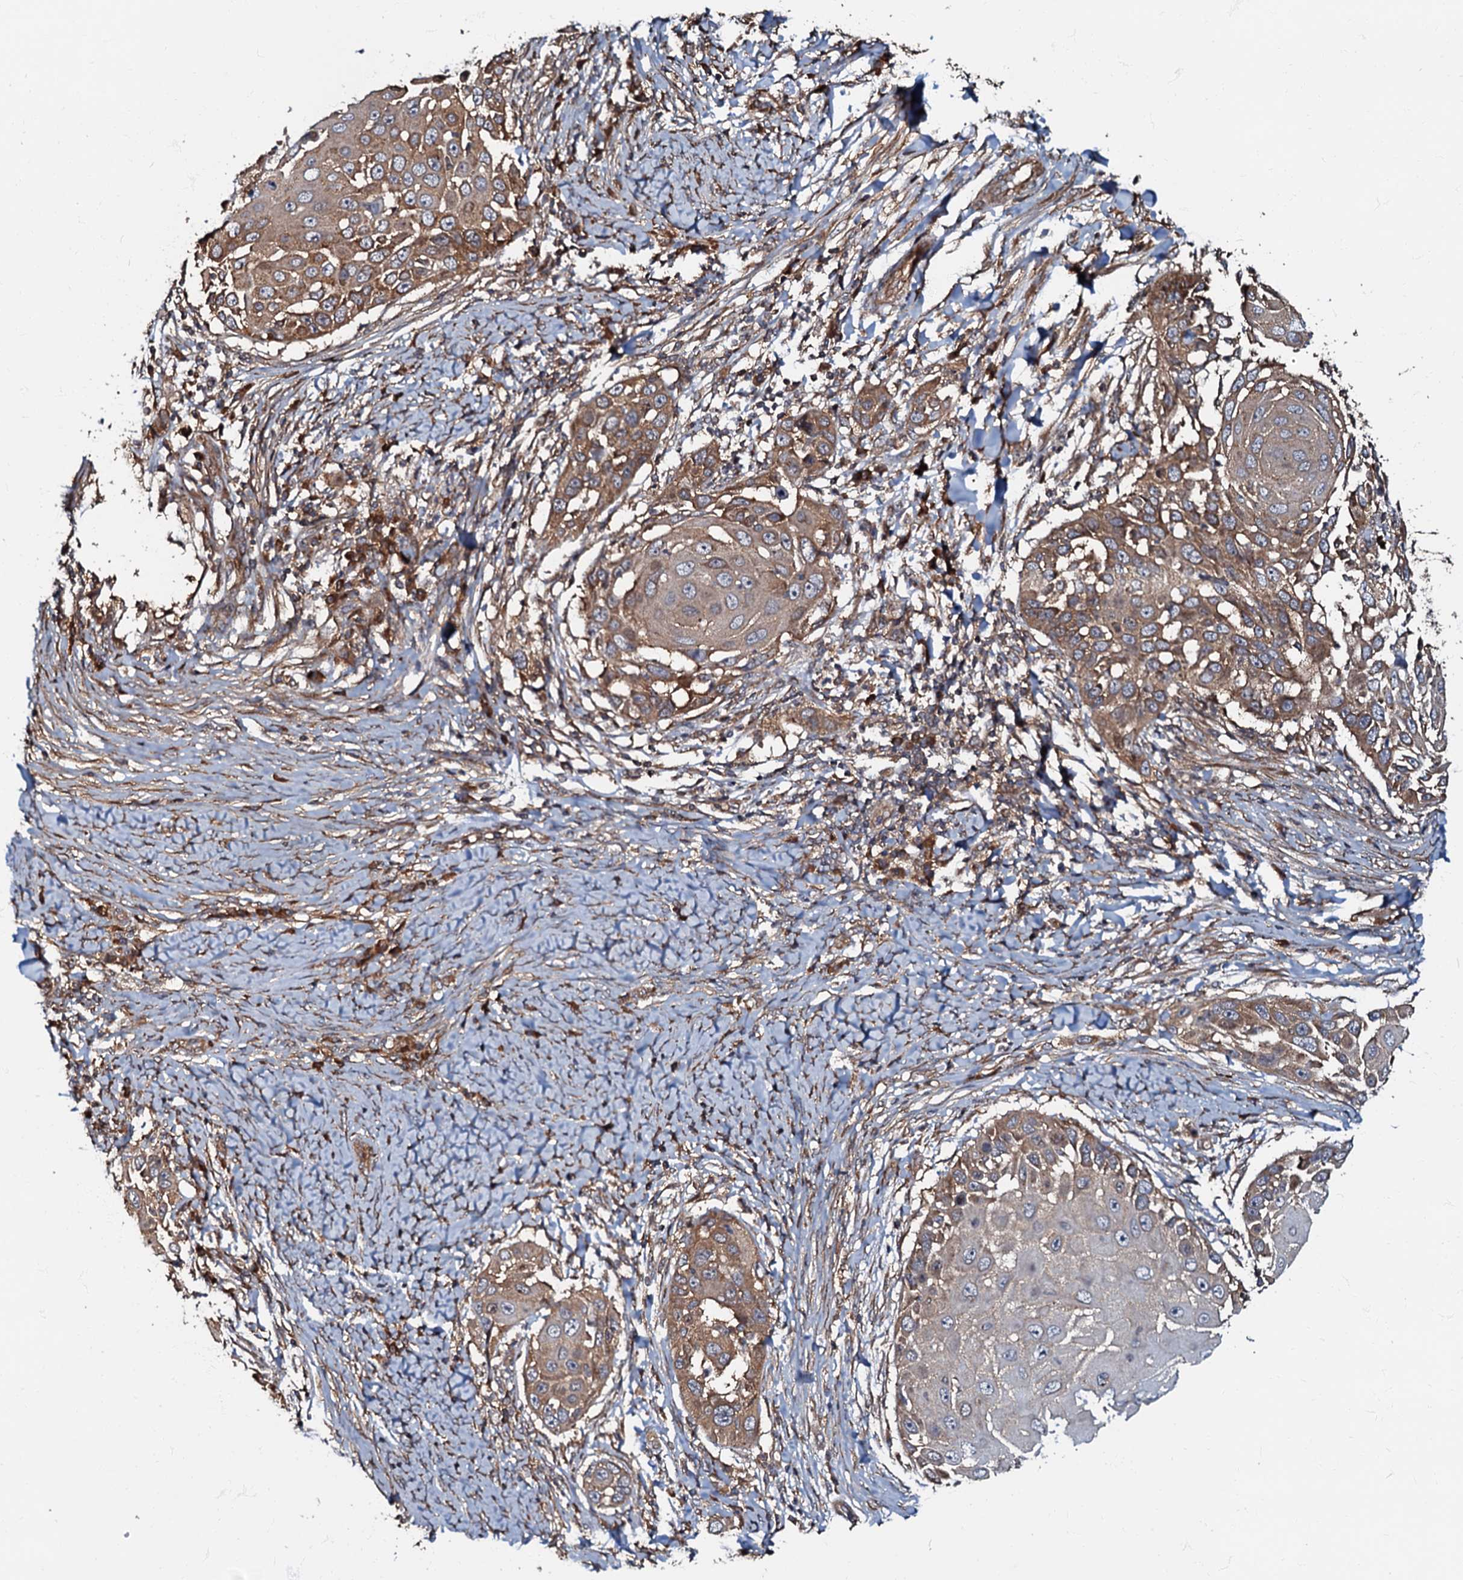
{"staining": {"intensity": "moderate", "quantity": ">75%", "location": "cytoplasmic/membranous"}, "tissue": "skin cancer", "cell_type": "Tumor cells", "image_type": "cancer", "snomed": [{"axis": "morphology", "description": "Squamous cell carcinoma, NOS"}, {"axis": "topography", "description": "Skin"}], "caption": "Immunohistochemical staining of human skin squamous cell carcinoma shows medium levels of moderate cytoplasmic/membranous protein expression in approximately >75% of tumor cells.", "gene": "OSBP", "patient": {"sex": "female", "age": 44}}